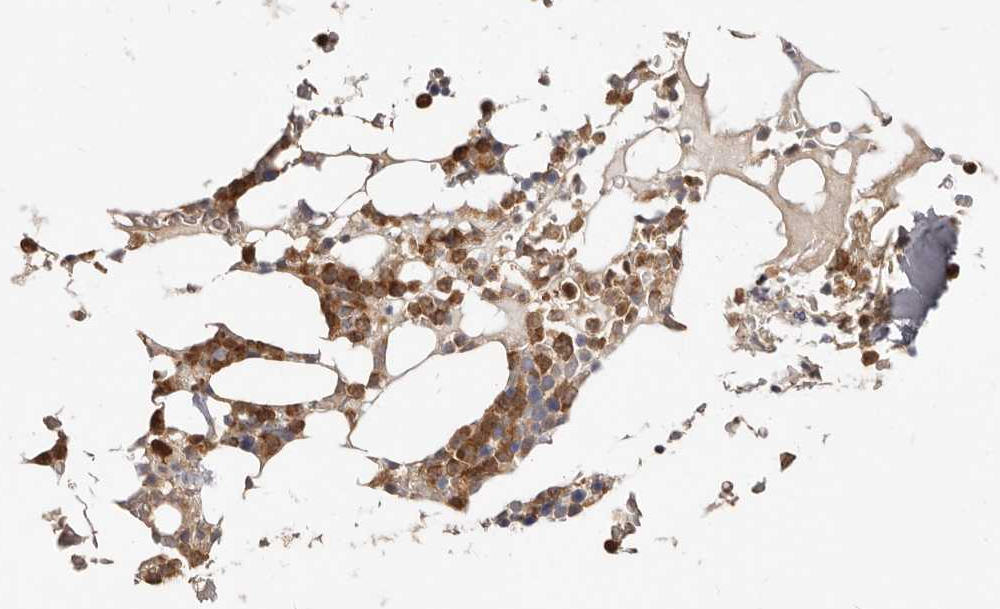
{"staining": {"intensity": "moderate", "quantity": ">75%", "location": "cytoplasmic/membranous"}, "tissue": "bone marrow", "cell_type": "Hematopoietic cells", "image_type": "normal", "snomed": [{"axis": "morphology", "description": "Normal tissue, NOS"}, {"axis": "topography", "description": "Bone marrow"}], "caption": "A micrograph showing moderate cytoplasmic/membranous expression in approximately >75% of hematopoietic cells in normal bone marrow, as visualized by brown immunohistochemical staining.", "gene": "TC2N", "patient": {"sex": "male", "age": 58}}